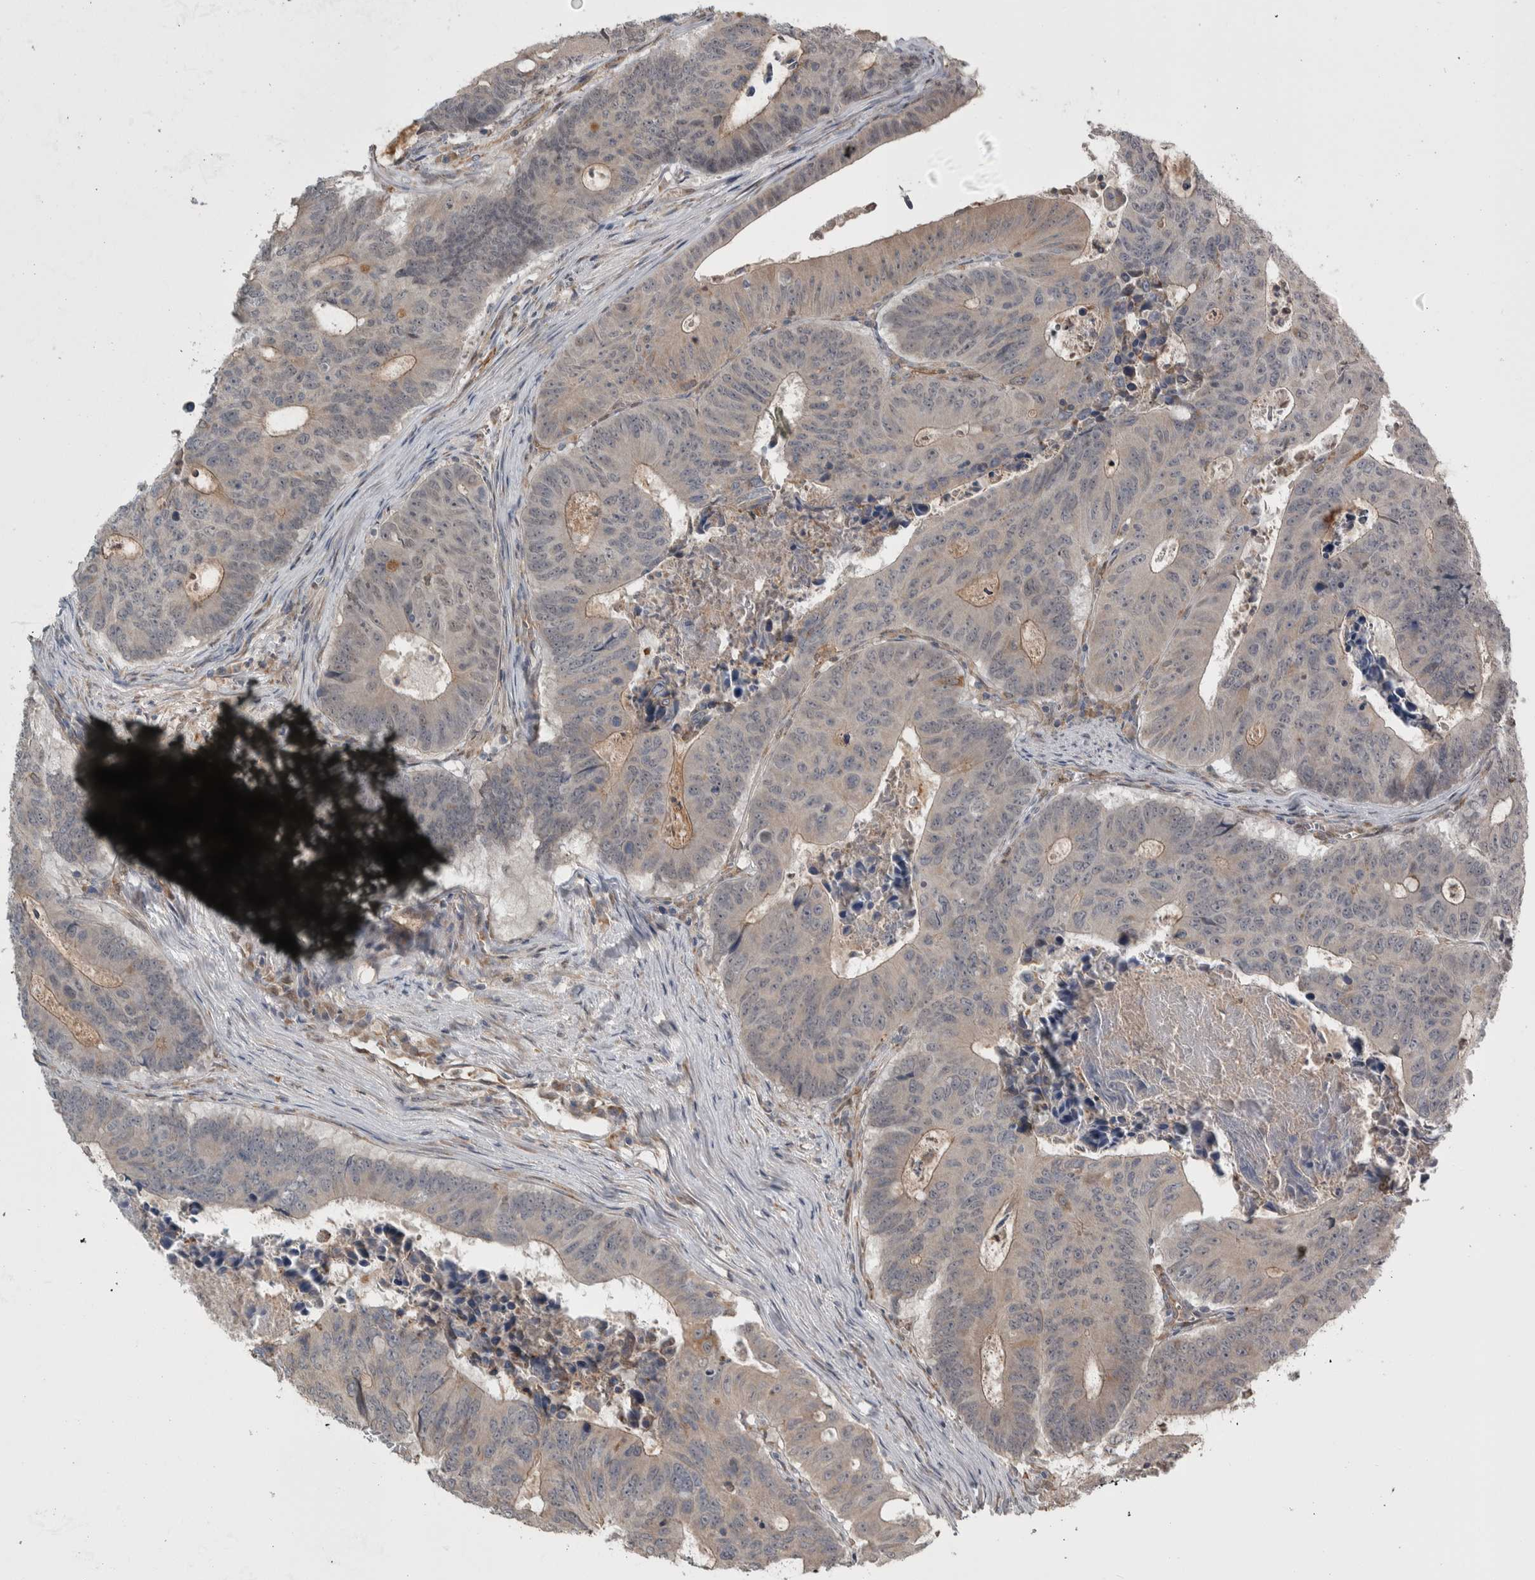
{"staining": {"intensity": "weak", "quantity": "<25%", "location": "cytoplasmic/membranous"}, "tissue": "colorectal cancer", "cell_type": "Tumor cells", "image_type": "cancer", "snomed": [{"axis": "morphology", "description": "Adenocarcinoma, NOS"}, {"axis": "topography", "description": "Colon"}], "caption": "The histopathology image demonstrates no staining of tumor cells in colorectal cancer. (IHC, brightfield microscopy, high magnification).", "gene": "PRDM4", "patient": {"sex": "male", "age": 87}}